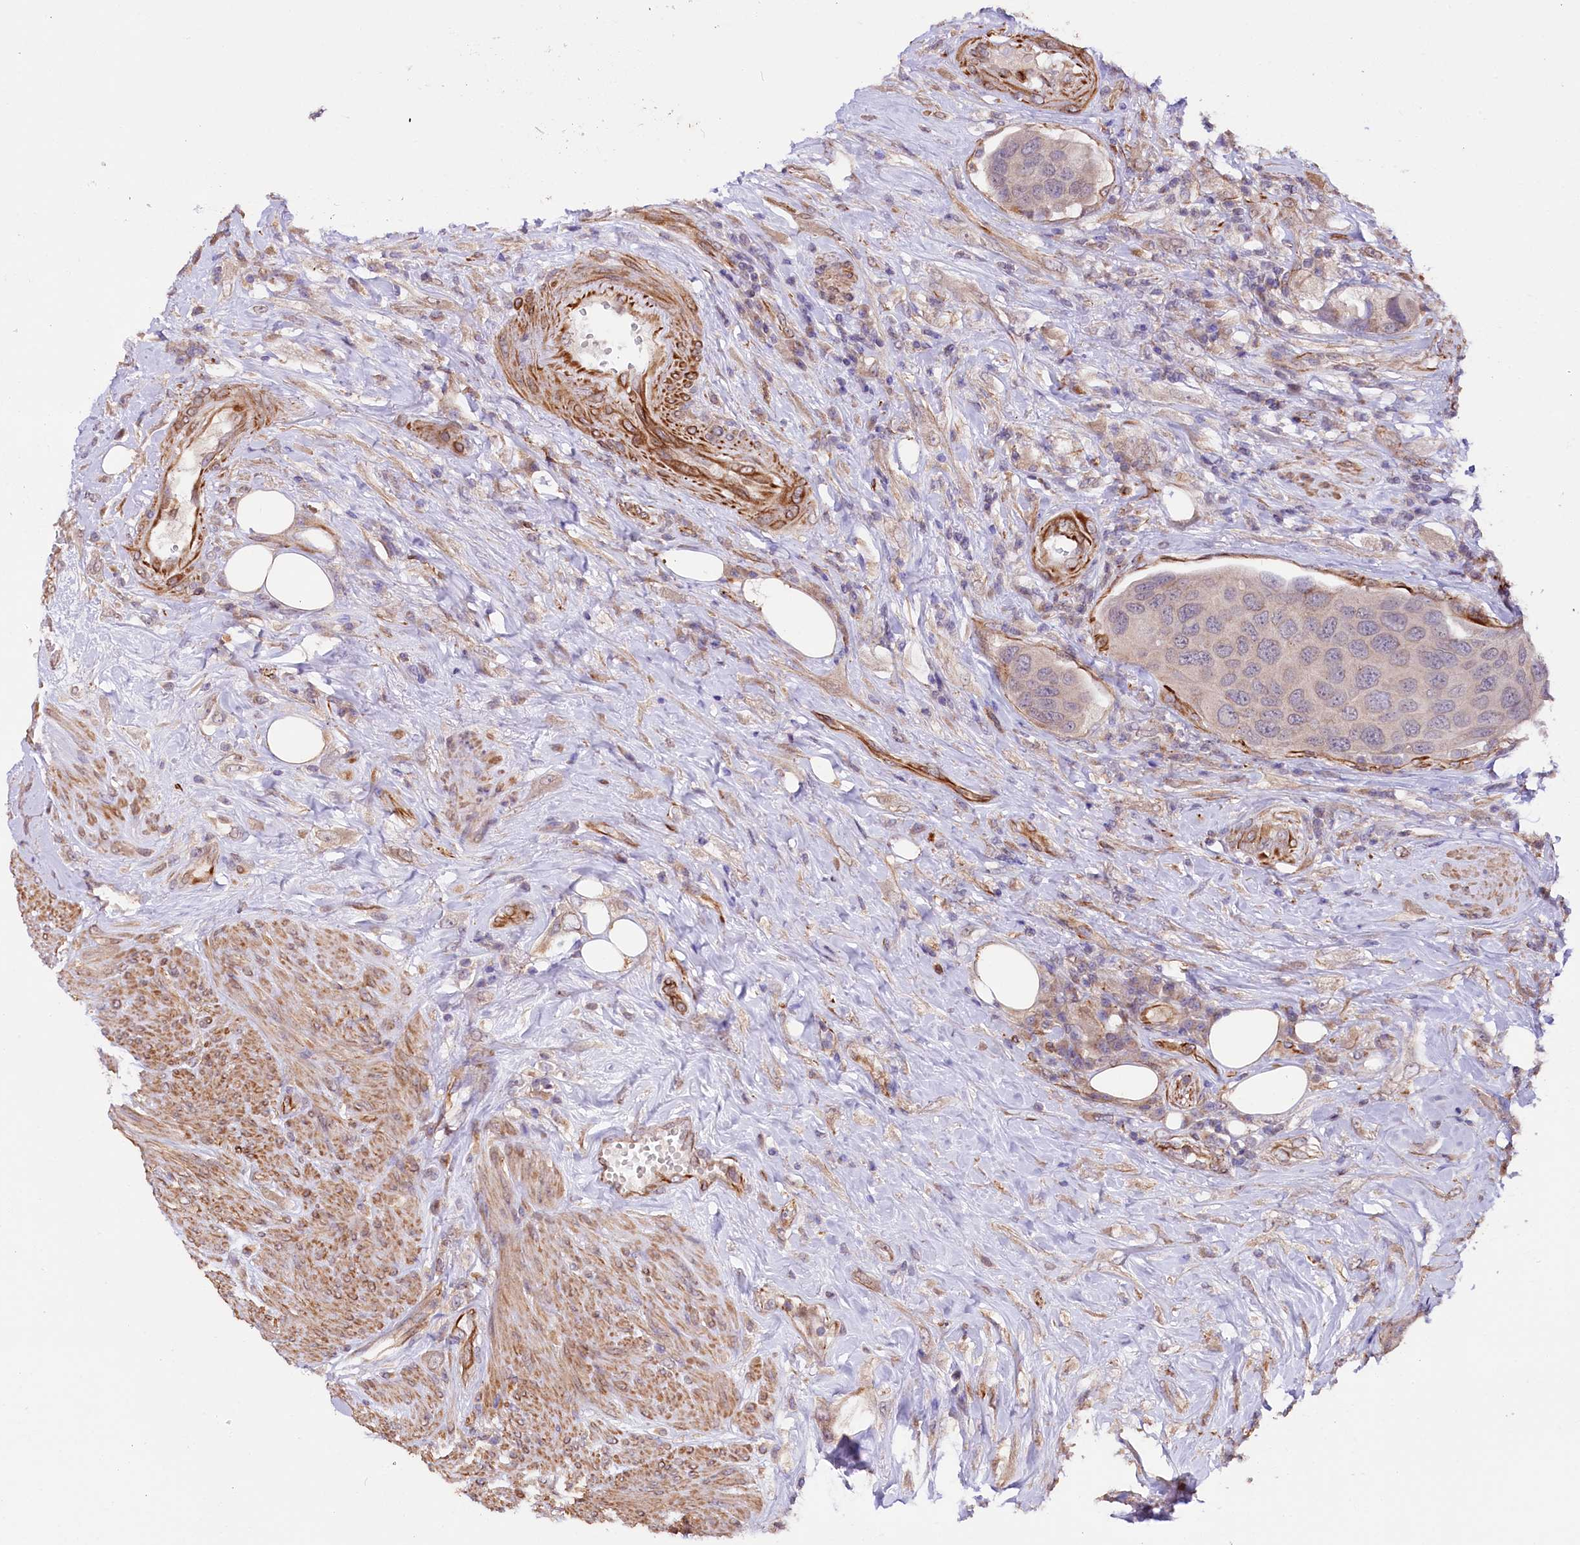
{"staining": {"intensity": "weak", "quantity": "<25%", "location": "cytoplasmic/membranous"}, "tissue": "urothelial cancer", "cell_type": "Tumor cells", "image_type": "cancer", "snomed": [{"axis": "morphology", "description": "Urothelial carcinoma, High grade"}, {"axis": "topography", "description": "Urinary bladder"}], "caption": "This is an immunohistochemistry micrograph of urothelial cancer. There is no staining in tumor cells.", "gene": "TTC12", "patient": {"sex": "male", "age": 74}}